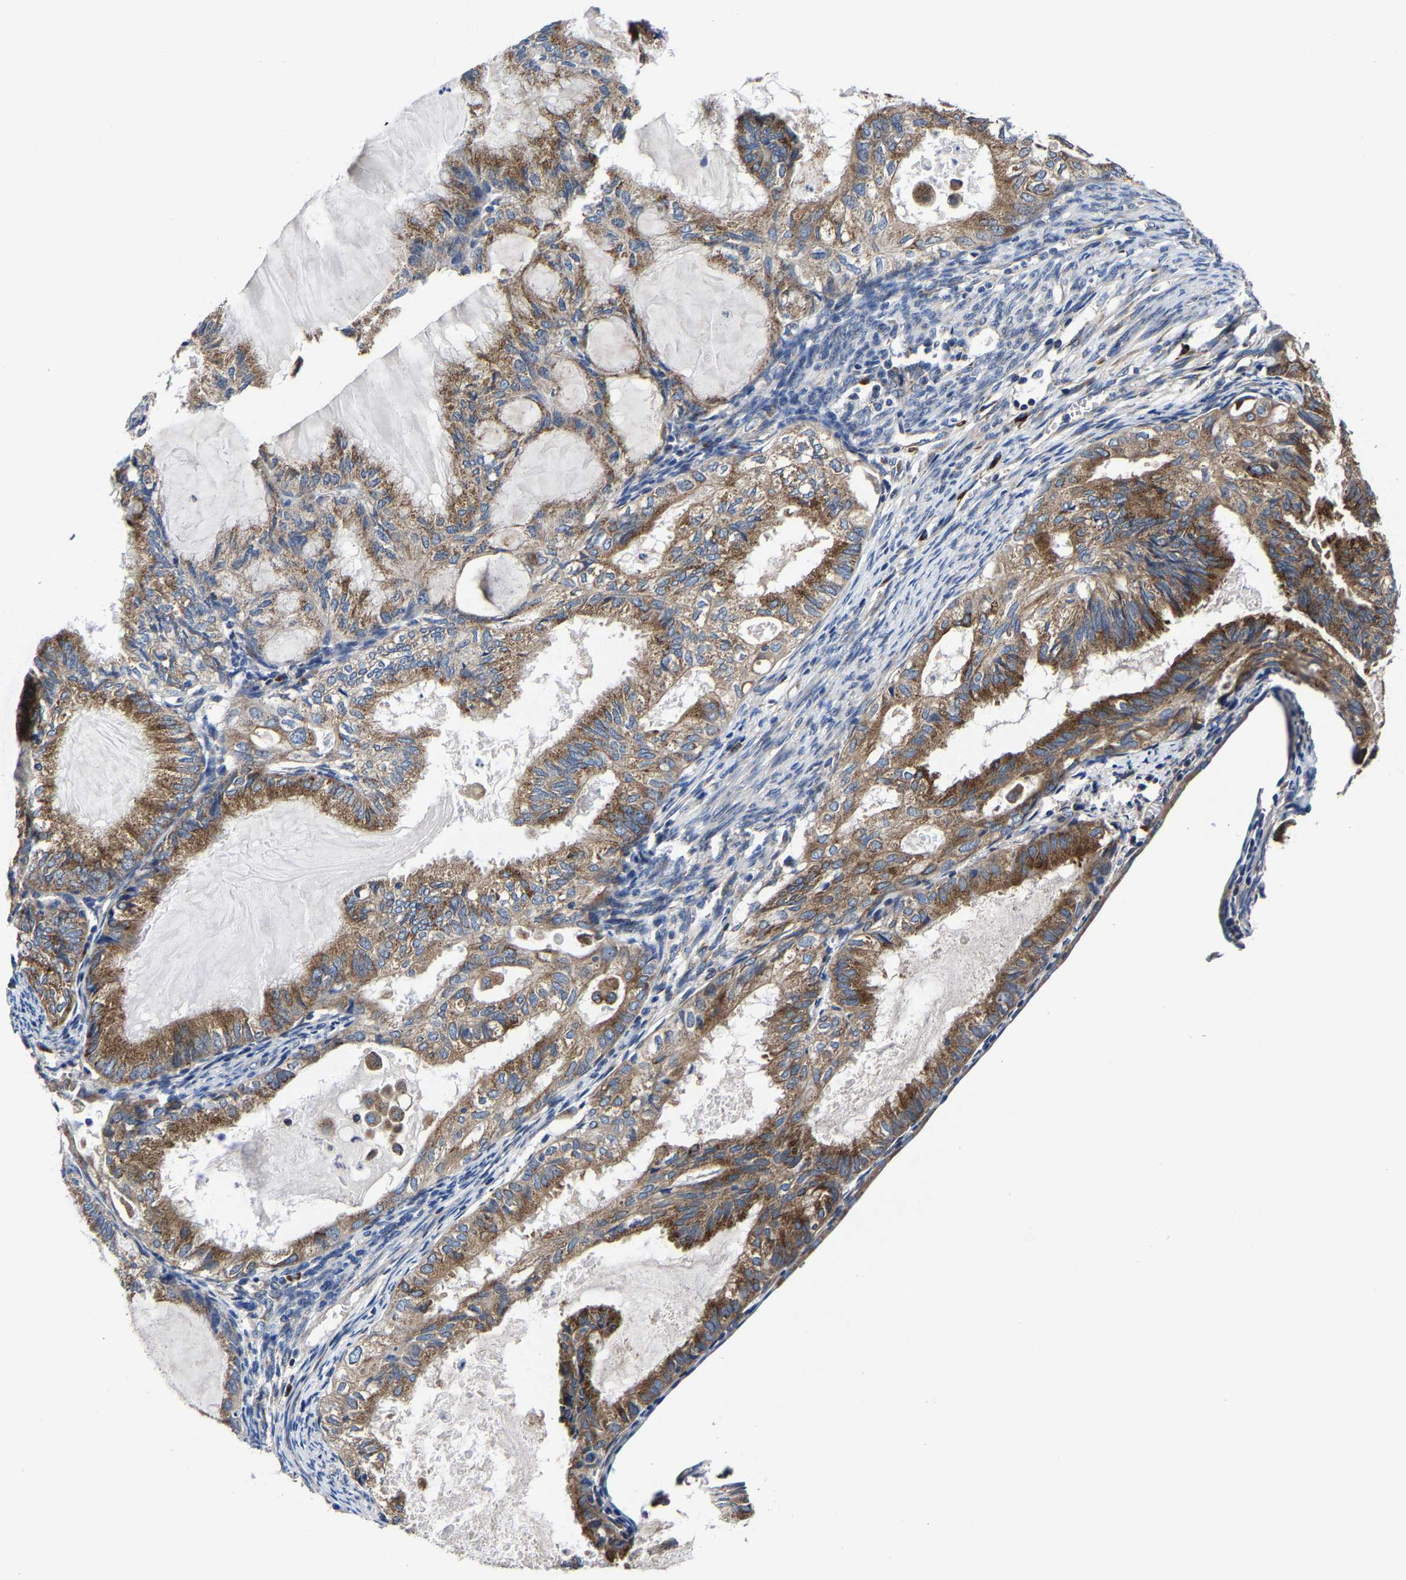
{"staining": {"intensity": "moderate", "quantity": ">75%", "location": "cytoplasmic/membranous"}, "tissue": "cervical cancer", "cell_type": "Tumor cells", "image_type": "cancer", "snomed": [{"axis": "morphology", "description": "Normal tissue, NOS"}, {"axis": "morphology", "description": "Adenocarcinoma, NOS"}, {"axis": "topography", "description": "Cervix"}, {"axis": "topography", "description": "Endometrium"}], "caption": "Protein expression by IHC shows moderate cytoplasmic/membranous staining in about >75% of tumor cells in cervical cancer.", "gene": "EBAG9", "patient": {"sex": "female", "age": 86}}